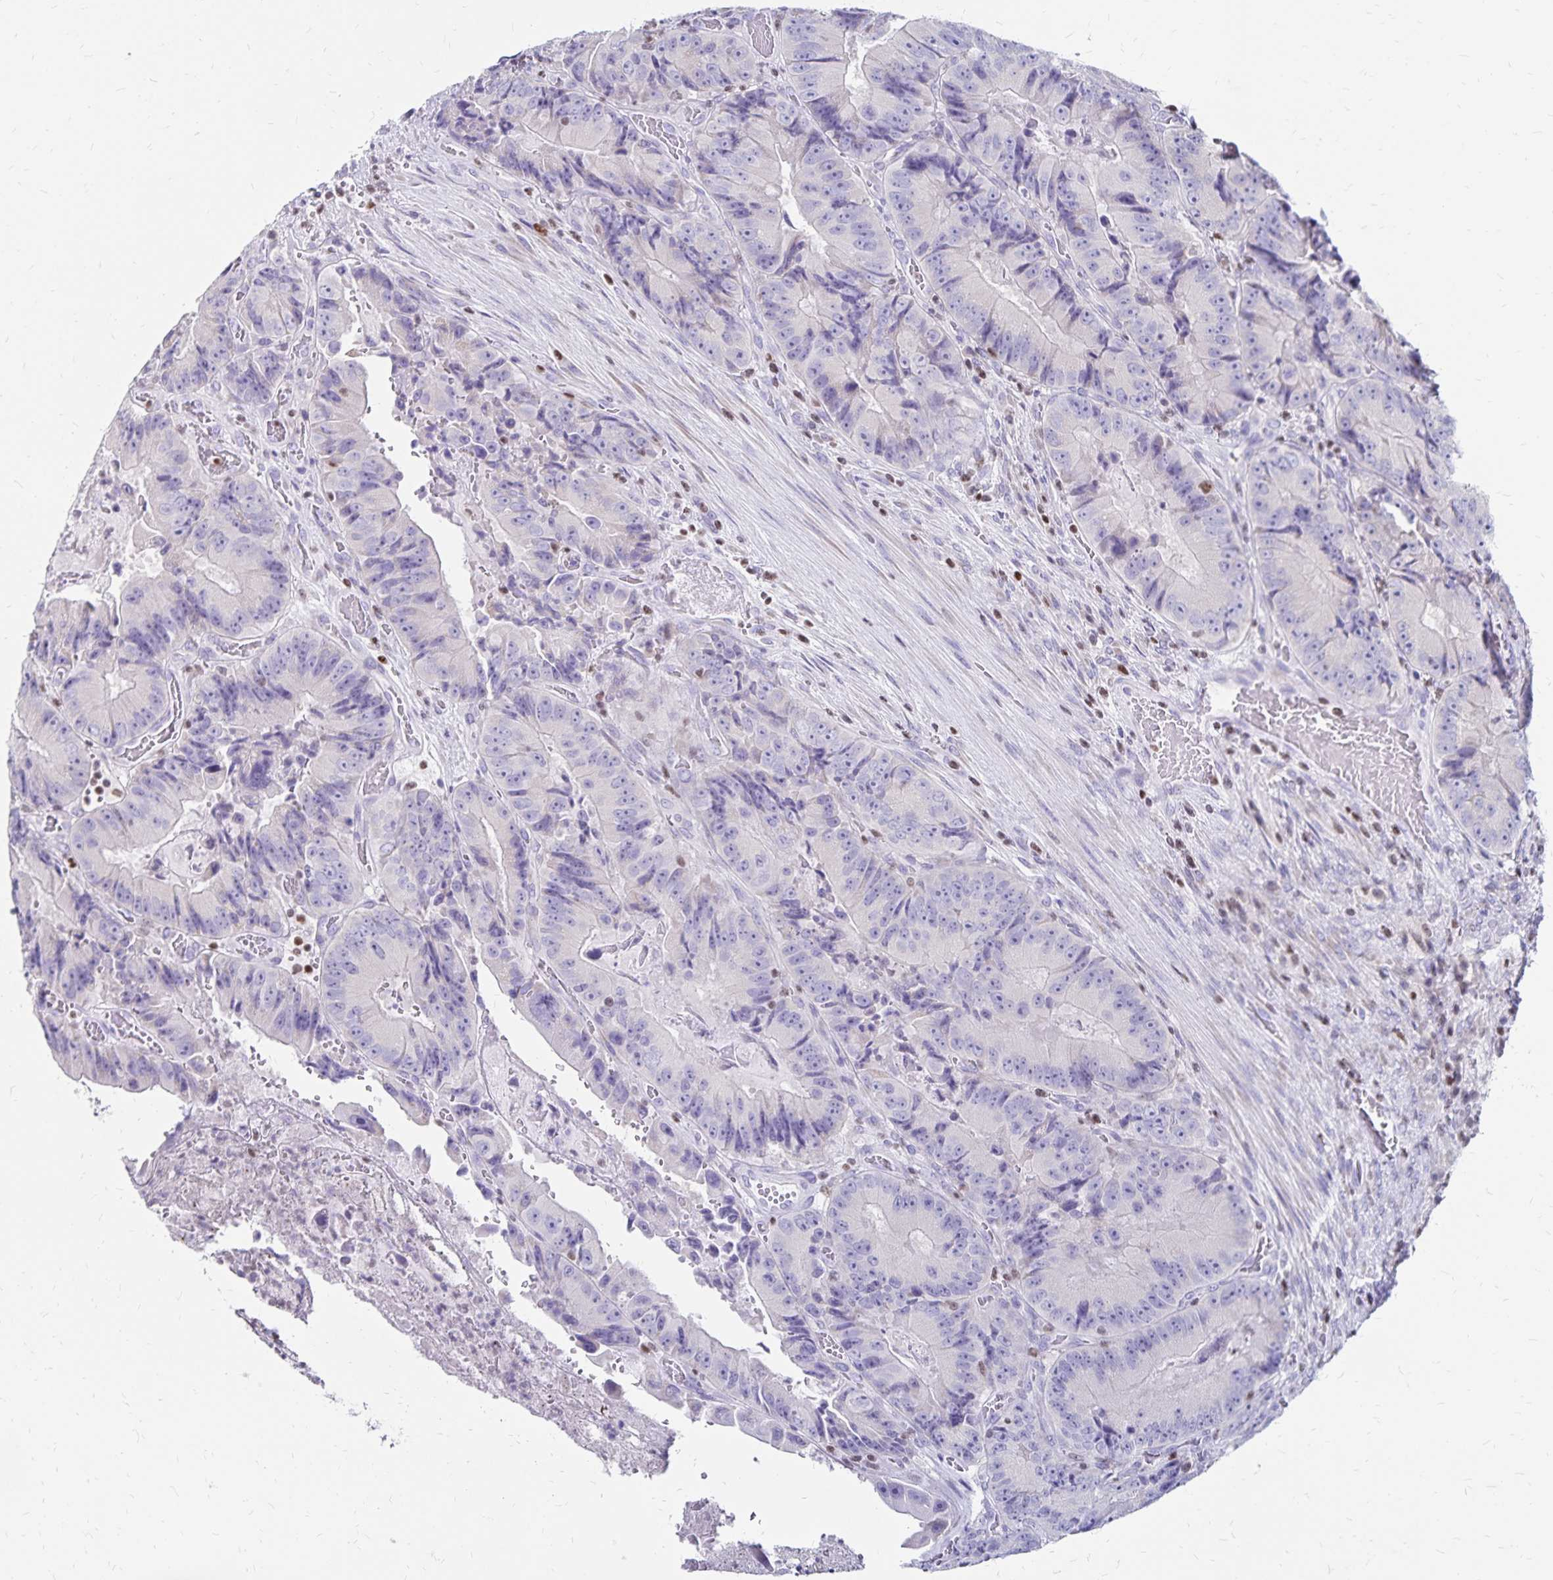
{"staining": {"intensity": "negative", "quantity": "none", "location": "none"}, "tissue": "colorectal cancer", "cell_type": "Tumor cells", "image_type": "cancer", "snomed": [{"axis": "morphology", "description": "Adenocarcinoma, NOS"}, {"axis": "topography", "description": "Colon"}], "caption": "An immunohistochemistry image of colorectal cancer (adenocarcinoma) is shown. There is no staining in tumor cells of colorectal cancer (adenocarcinoma).", "gene": "IKZF1", "patient": {"sex": "female", "age": 86}}